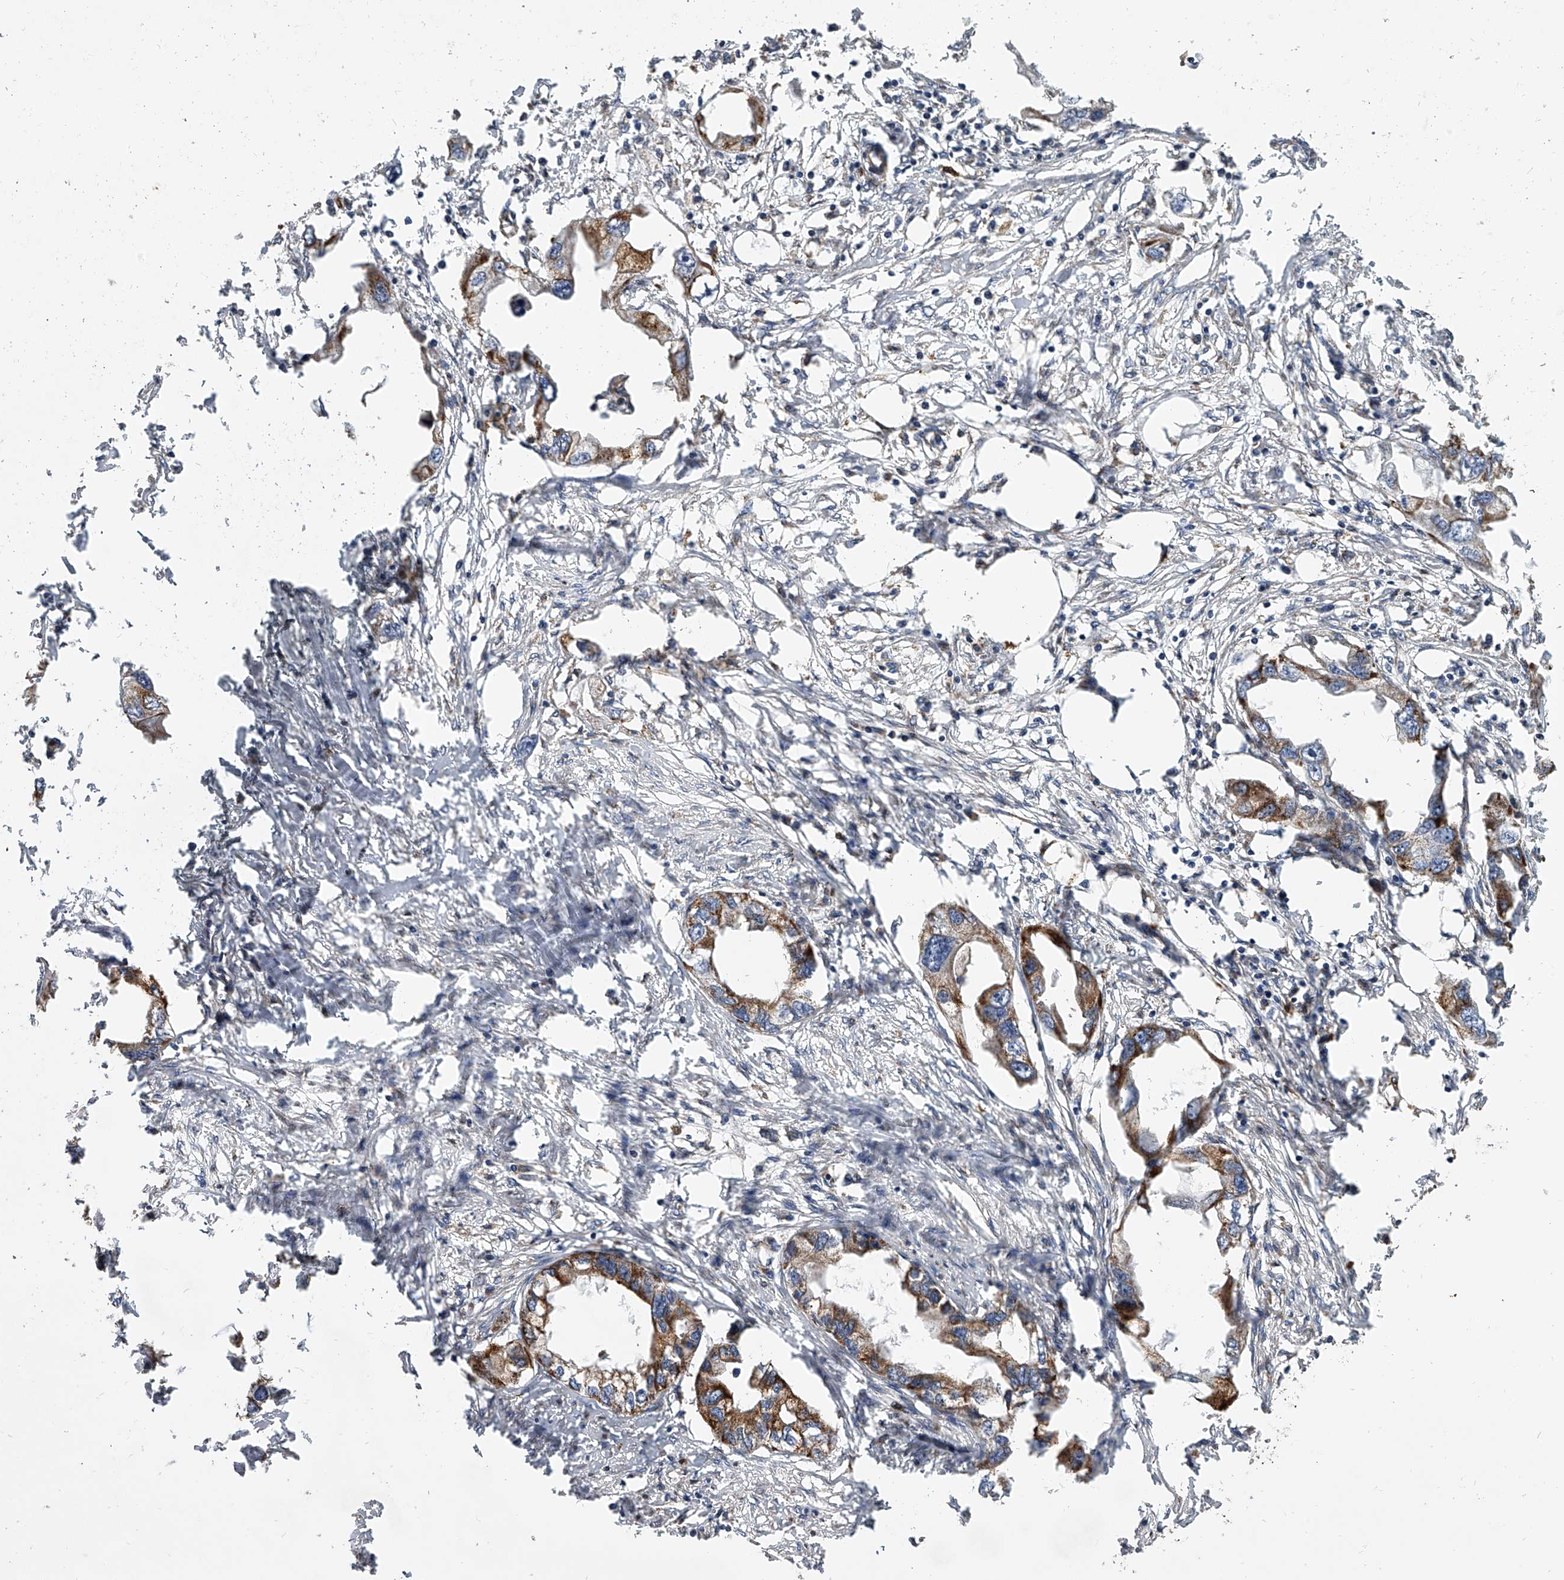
{"staining": {"intensity": "moderate", "quantity": ">75%", "location": "cytoplasmic/membranous"}, "tissue": "endometrial cancer", "cell_type": "Tumor cells", "image_type": "cancer", "snomed": [{"axis": "morphology", "description": "Adenocarcinoma, NOS"}, {"axis": "morphology", "description": "Adenocarcinoma, metastatic, NOS"}, {"axis": "topography", "description": "Adipose tissue"}, {"axis": "topography", "description": "Endometrium"}], "caption": "Endometrial cancer (metastatic adenocarcinoma) stained with DAB immunohistochemistry shows medium levels of moderate cytoplasmic/membranous expression in approximately >75% of tumor cells.", "gene": "EXOC4", "patient": {"sex": "female", "age": 67}}